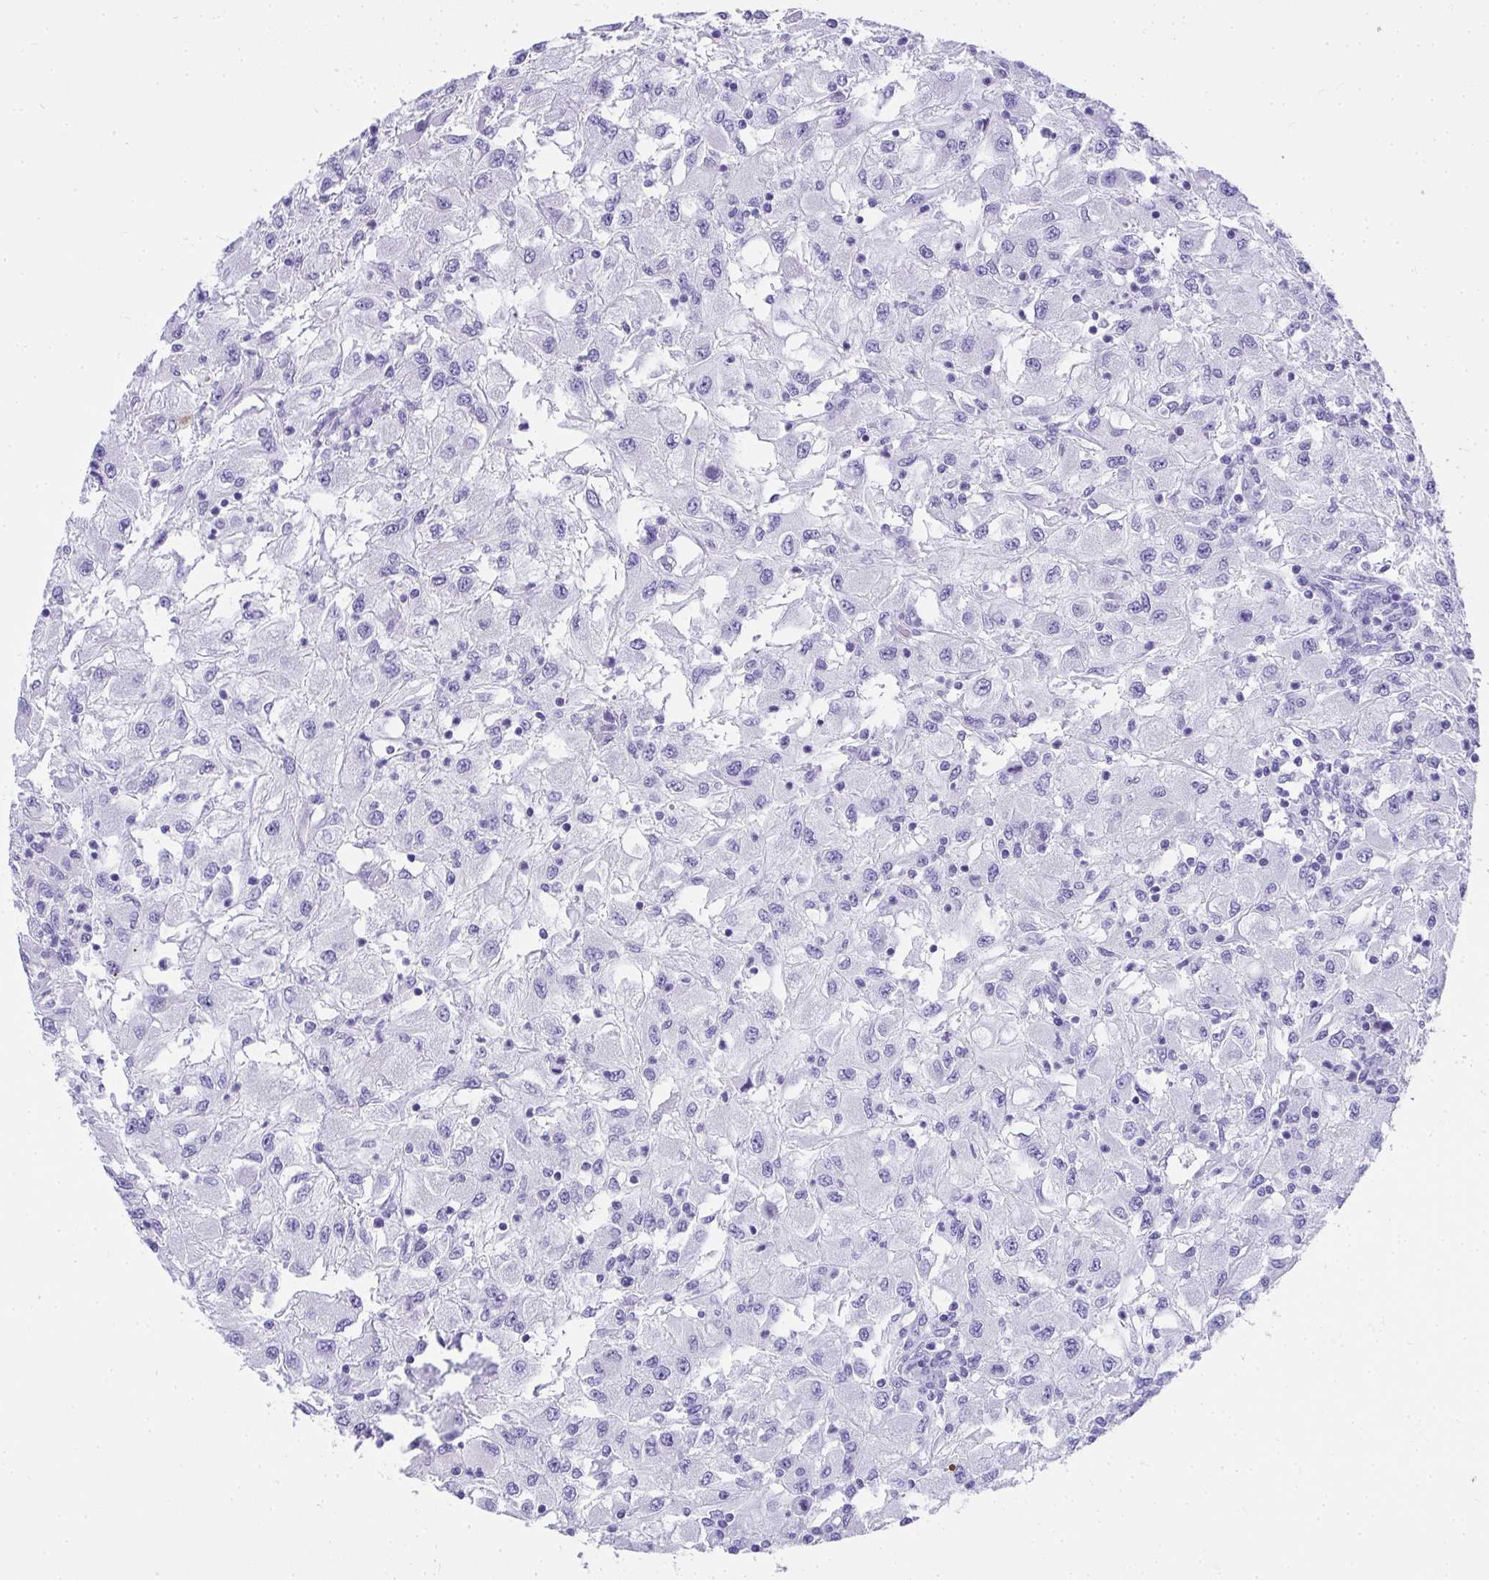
{"staining": {"intensity": "negative", "quantity": "none", "location": "none"}, "tissue": "renal cancer", "cell_type": "Tumor cells", "image_type": "cancer", "snomed": [{"axis": "morphology", "description": "Adenocarcinoma, NOS"}, {"axis": "topography", "description": "Kidney"}], "caption": "A high-resolution photomicrograph shows IHC staining of renal cancer (adenocarcinoma), which shows no significant staining in tumor cells.", "gene": "AVIL", "patient": {"sex": "female", "age": 67}}